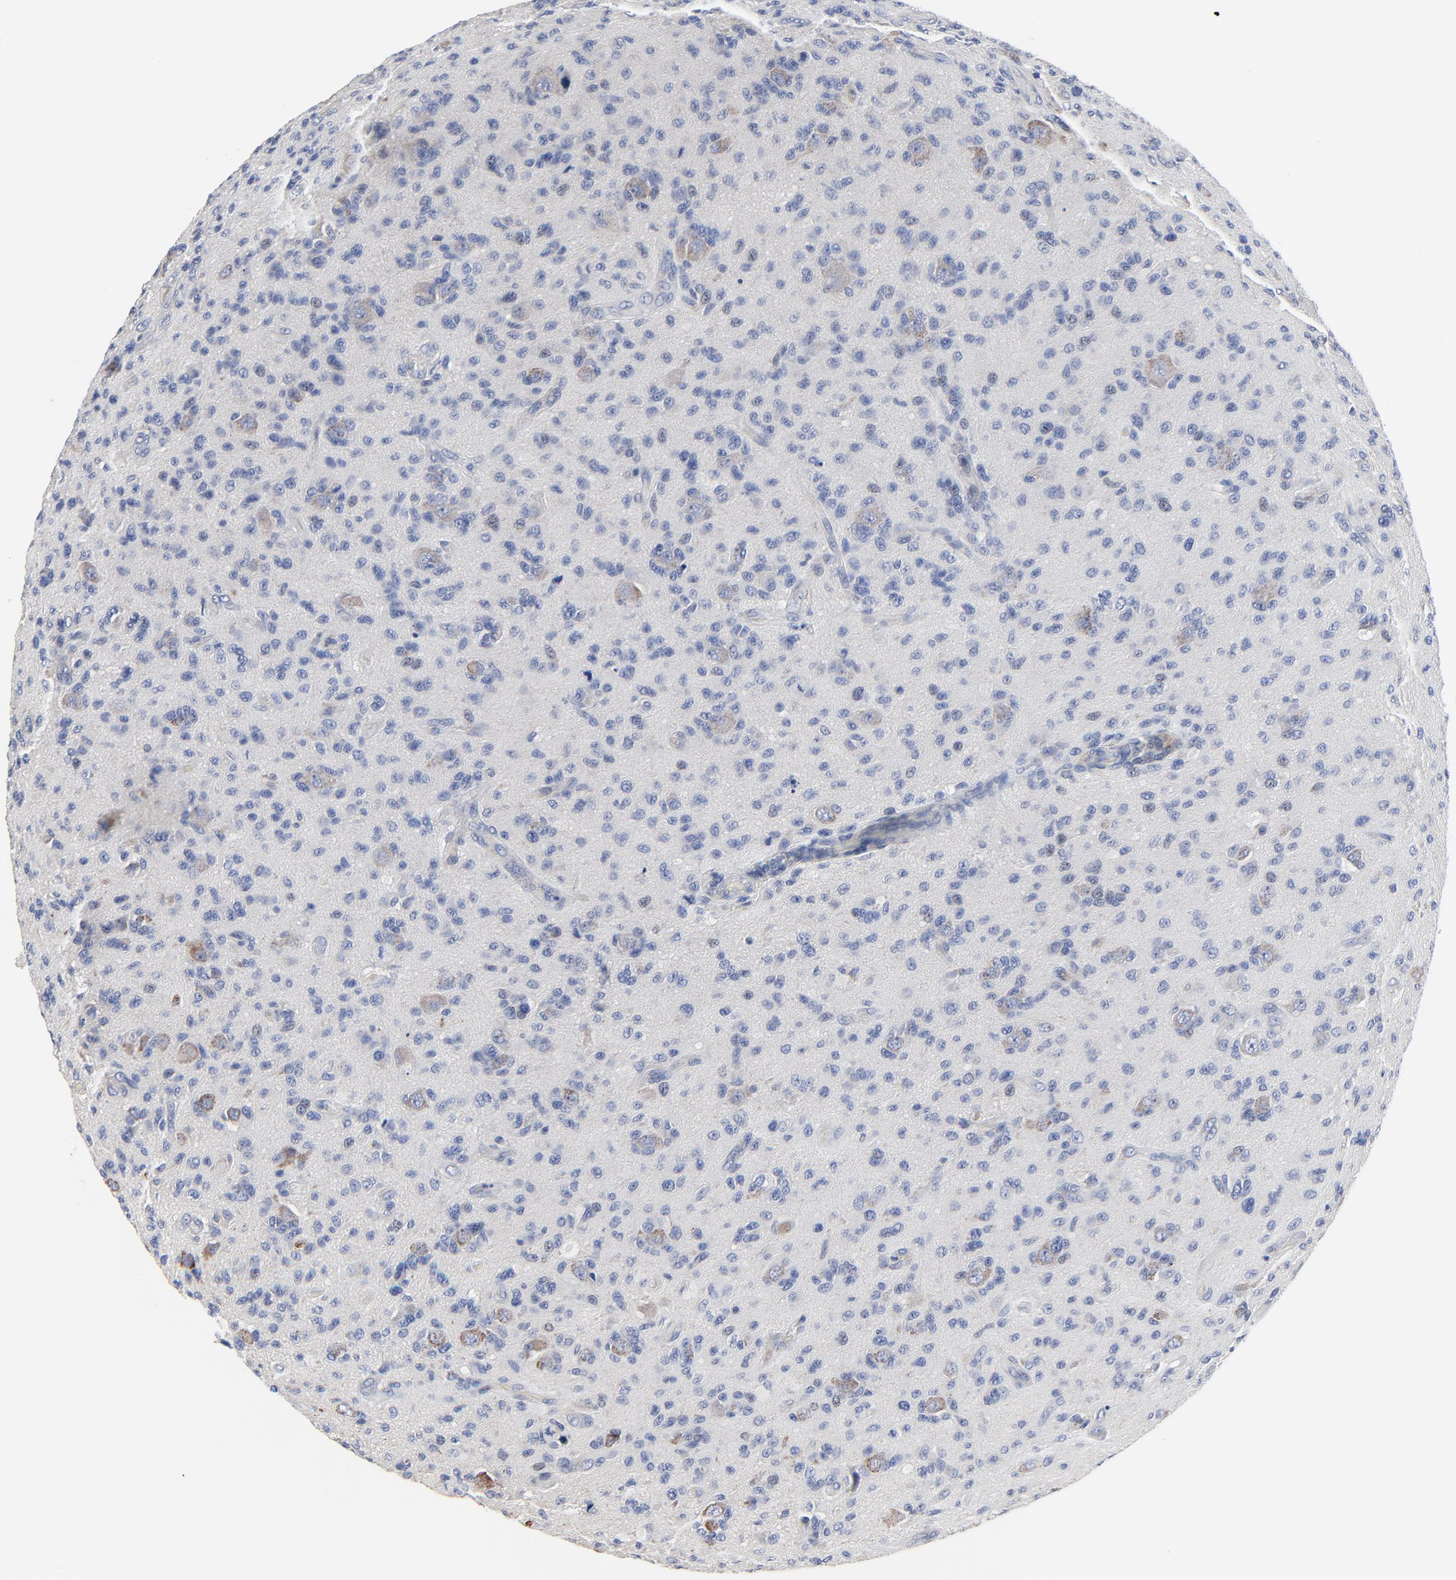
{"staining": {"intensity": "weak", "quantity": "<25%", "location": "cytoplasmic/membranous"}, "tissue": "glioma", "cell_type": "Tumor cells", "image_type": "cancer", "snomed": [{"axis": "morphology", "description": "Glioma, malignant, High grade"}, {"axis": "topography", "description": "Brain"}], "caption": "This is an immunohistochemistry micrograph of glioma. There is no positivity in tumor cells.", "gene": "DHRSX", "patient": {"sex": "male", "age": 36}}